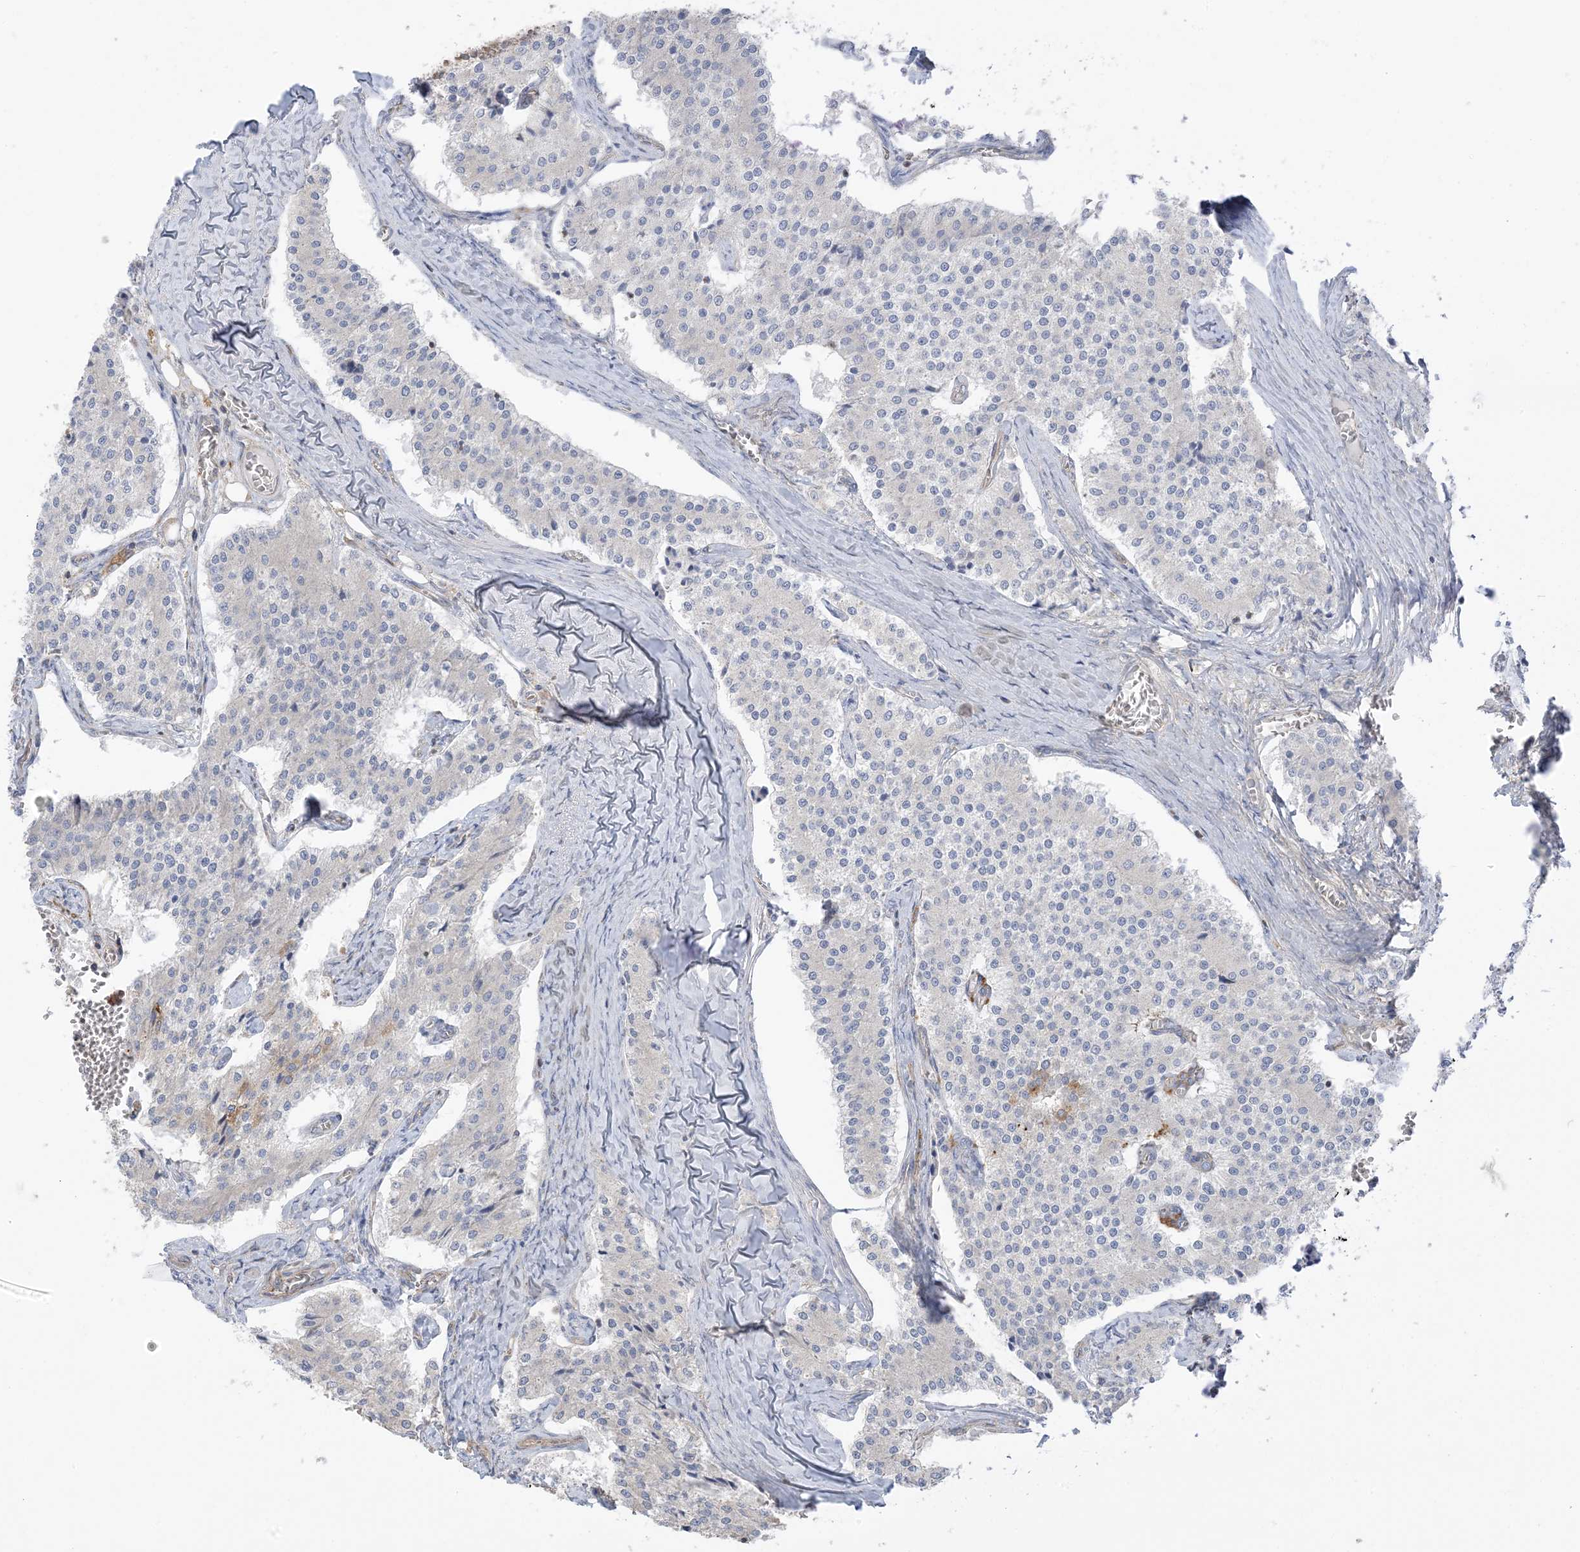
{"staining": {"intensity": "negative", "quantity": "none", "location": "none"}, "tissue": "carcinoid", "cell_type": "Tumor cells", "image_type": "cancer", "snomed": [{"axis": "morphology", "description": "Carcinoid, malignant, NOS"}, {"axis": "topography", "description": "Colon"}], "caption": "Tumor cells are negative for brown protein staining in carcinoid.", "gene": "ICMT", "patient": {"sex": "female", "age": 52}}